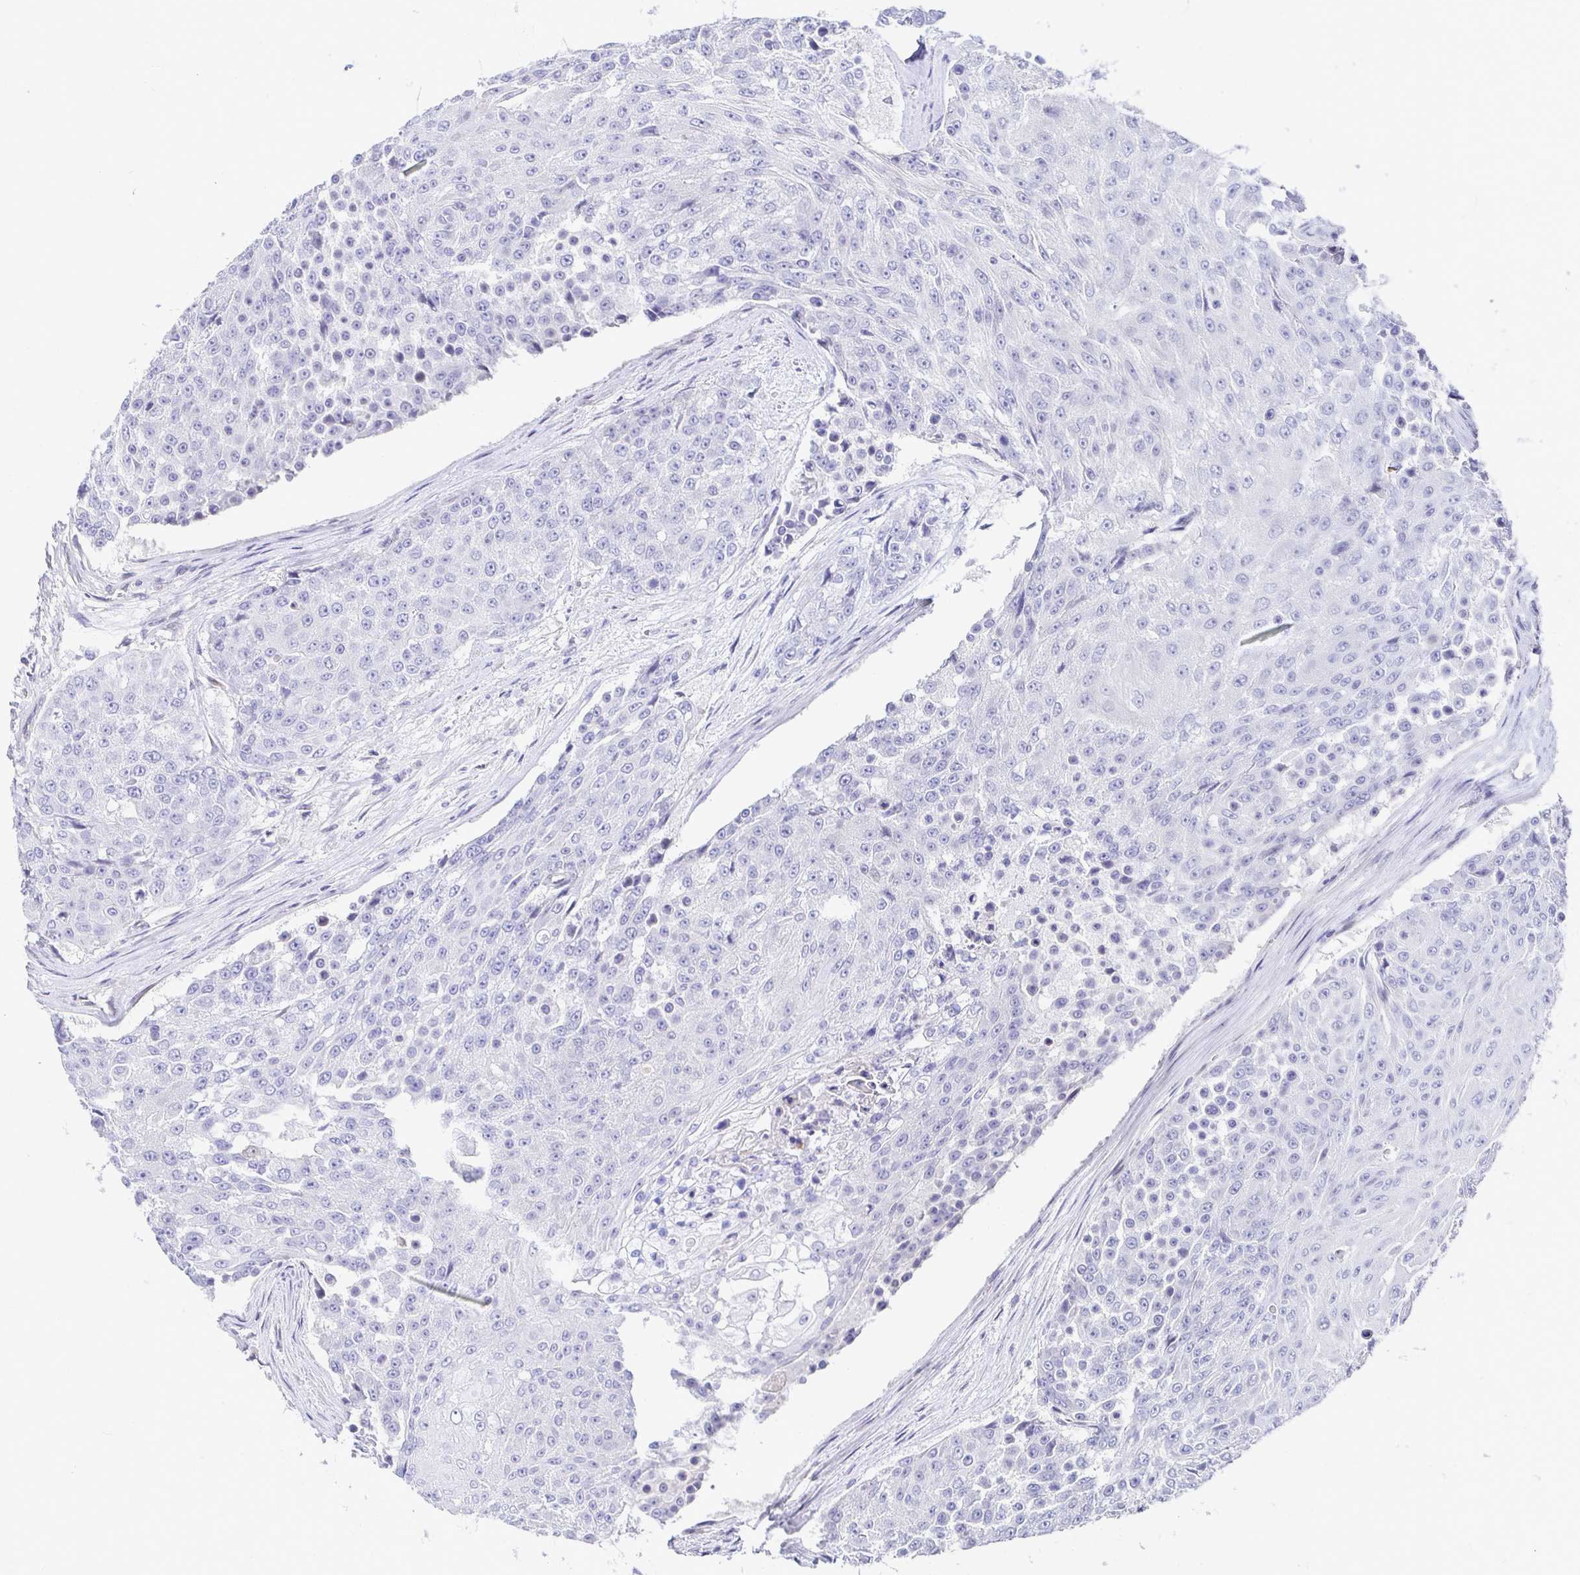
{"staining": {"intensity": "negative", "quantity": "none", "location": "none"}, "tissue": "urothelial cancer", "cell_type": "Tumor cells", "image_type": "cancer", "snomed": [{"axis": "morphology", "description": "Urothelial carcinoma, High grade"}, {"axis": "topography", "description": "Urinary bladder"}], "caption": "DAB immunohistochemical staining of human urothelial cancer demonstrates no significant positivity in tumor cells.", "gene": "AKAP14", "patient": {"sex": "female", "age": 63}}